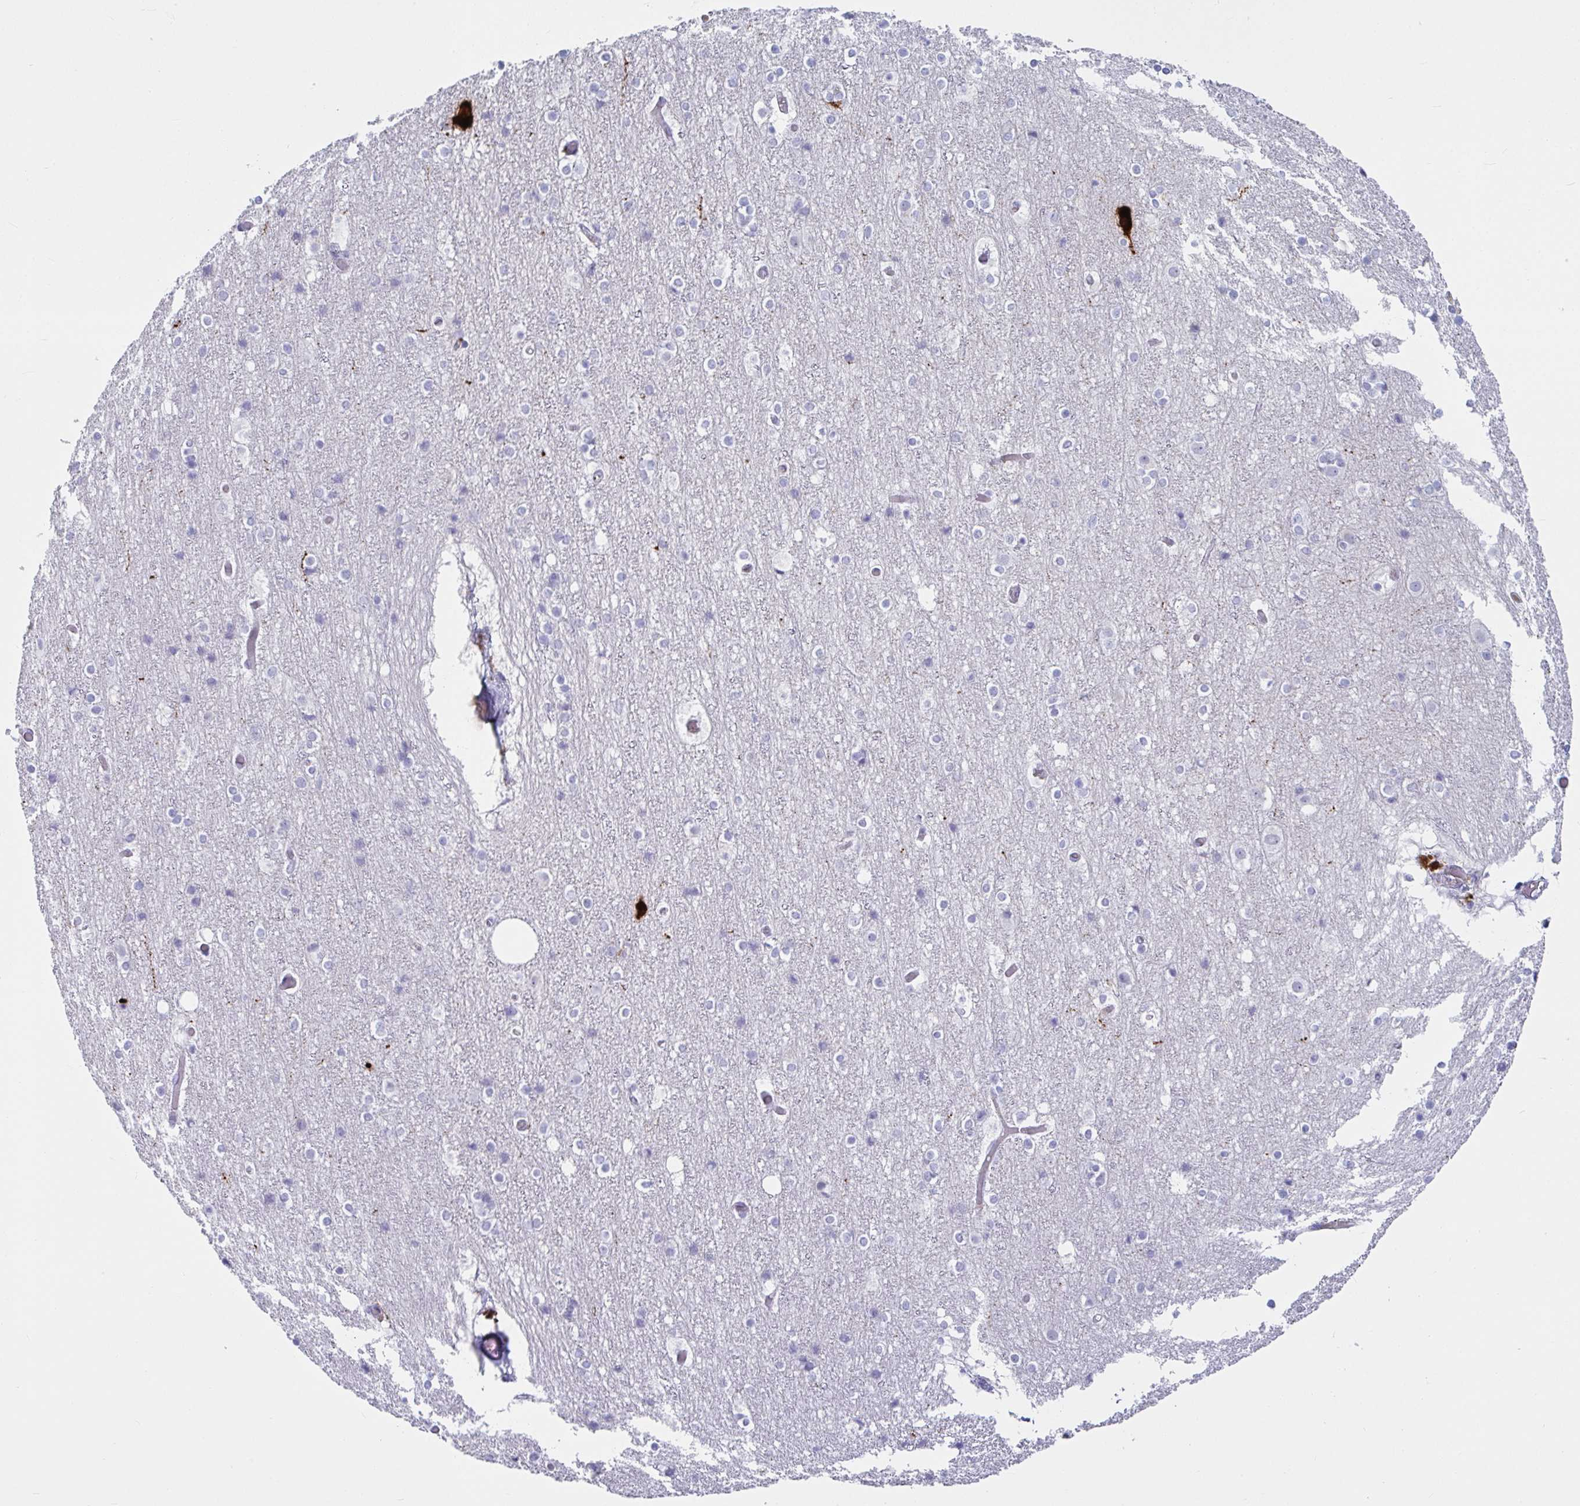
{"staining": {"intensity": "negative", "quantity": "none", "location": "none"}, "tissue": "cerebral cortex", "cell_type": "Endothelial cells", "image_type": "normal", "snomed": [{"axis": "morphology", "description": "Normal tissue, NOS"}, {"axis": "topography", "description": "Cerebral cortex"}], "caption": "DAB (3,3'-diaminobenzidine) immunohistochemical staining of normal human cerebral cortex exhibits no significant expression in endothelial cells.", "gene": "NPY", "patient": {"sex": "female", "age": 52}}